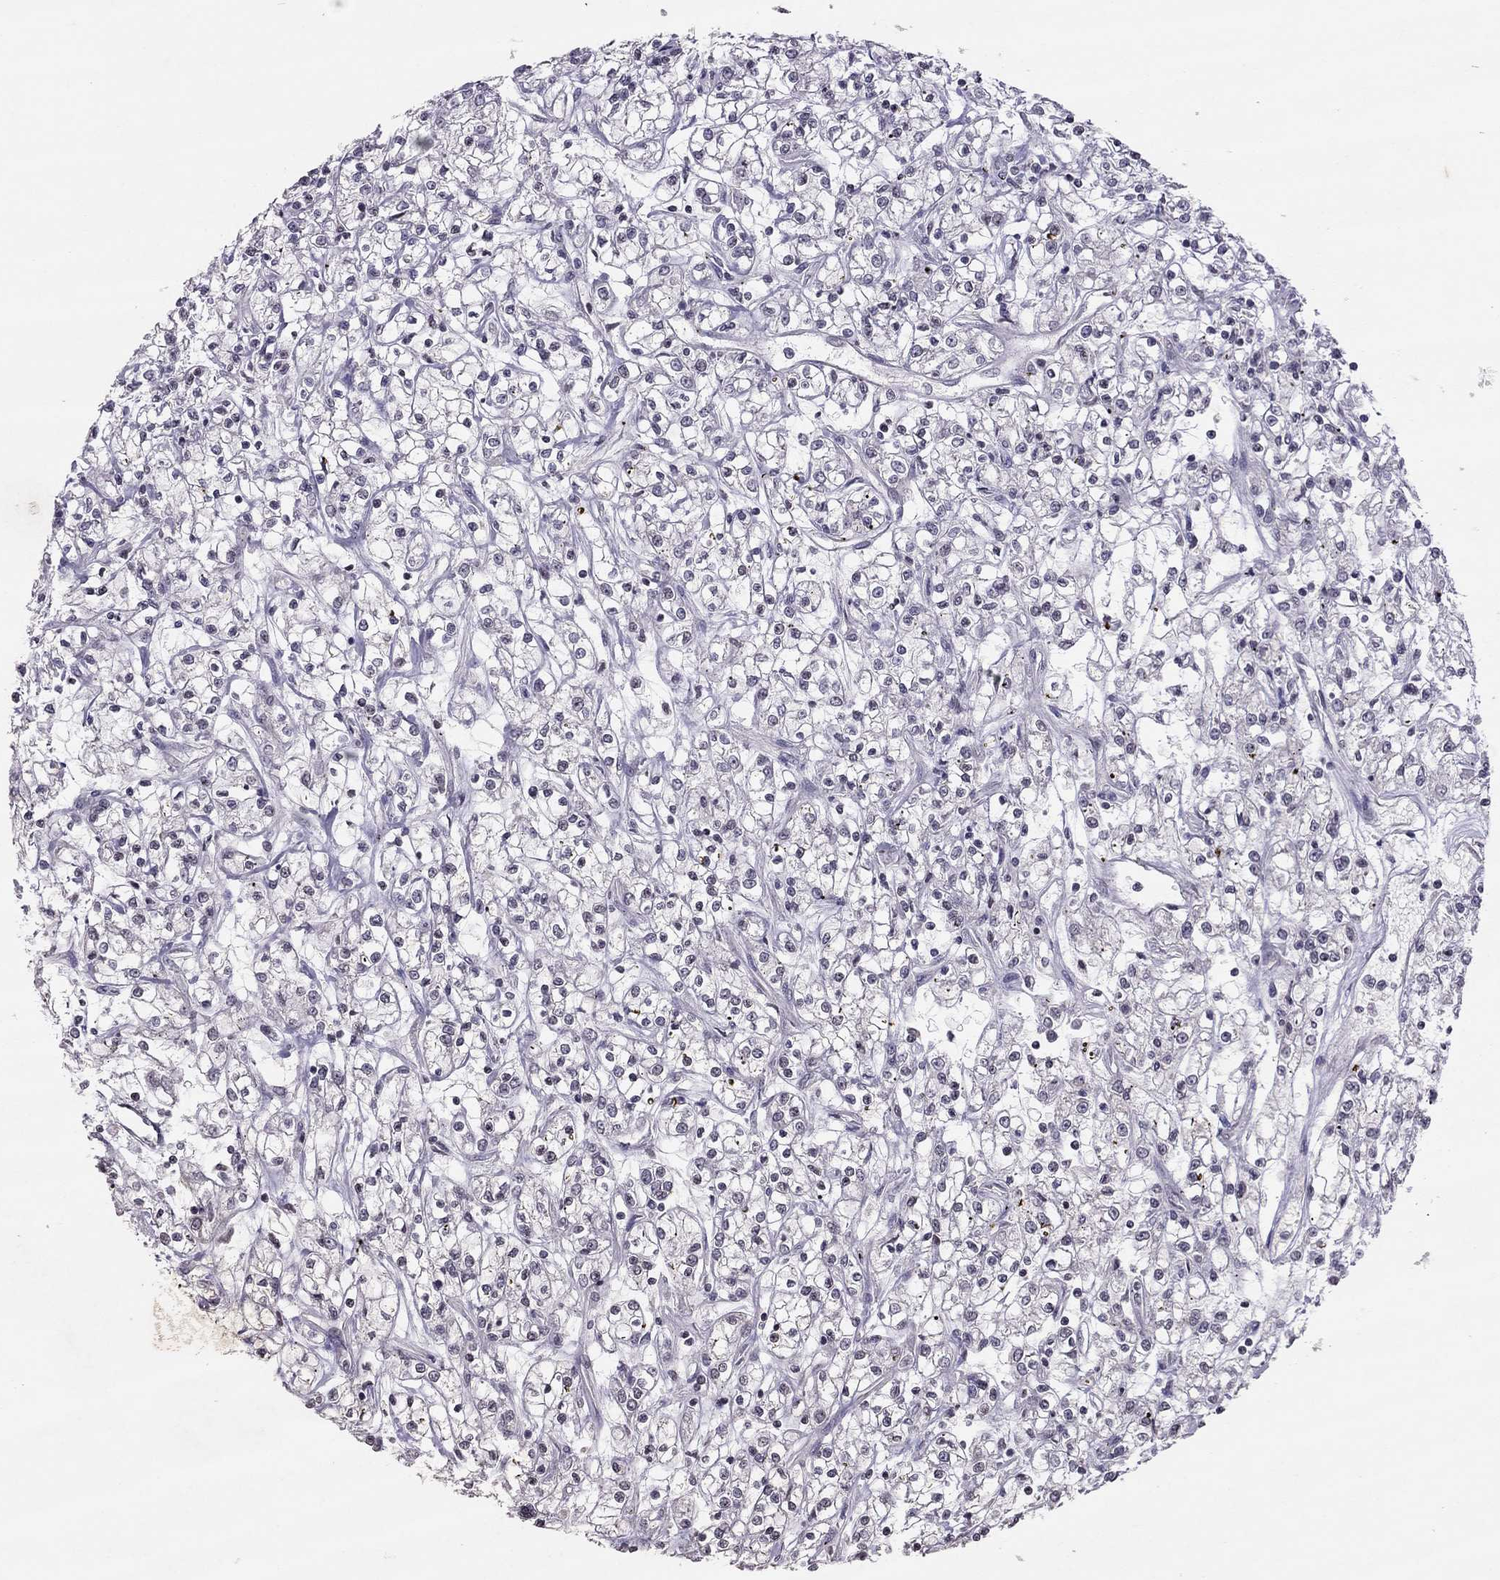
{"staining": {"intensity": "negative", "quantity": "none", "location": "none"}, "tissue": "renal cancer", "cell_type": "Tumor cells", "image_type": "cancer", "snomed": [{"axis": "morphology", "description": "Adenocarcinoma, NOS"}, {"axis": "topography", "description": "Kidney"}], "caption": "Histopathology image shows no protein expression in tumor cells of renal cancer tissue.", "gene": "TSHB", "patient": {"sex": "female", "age": 59}}